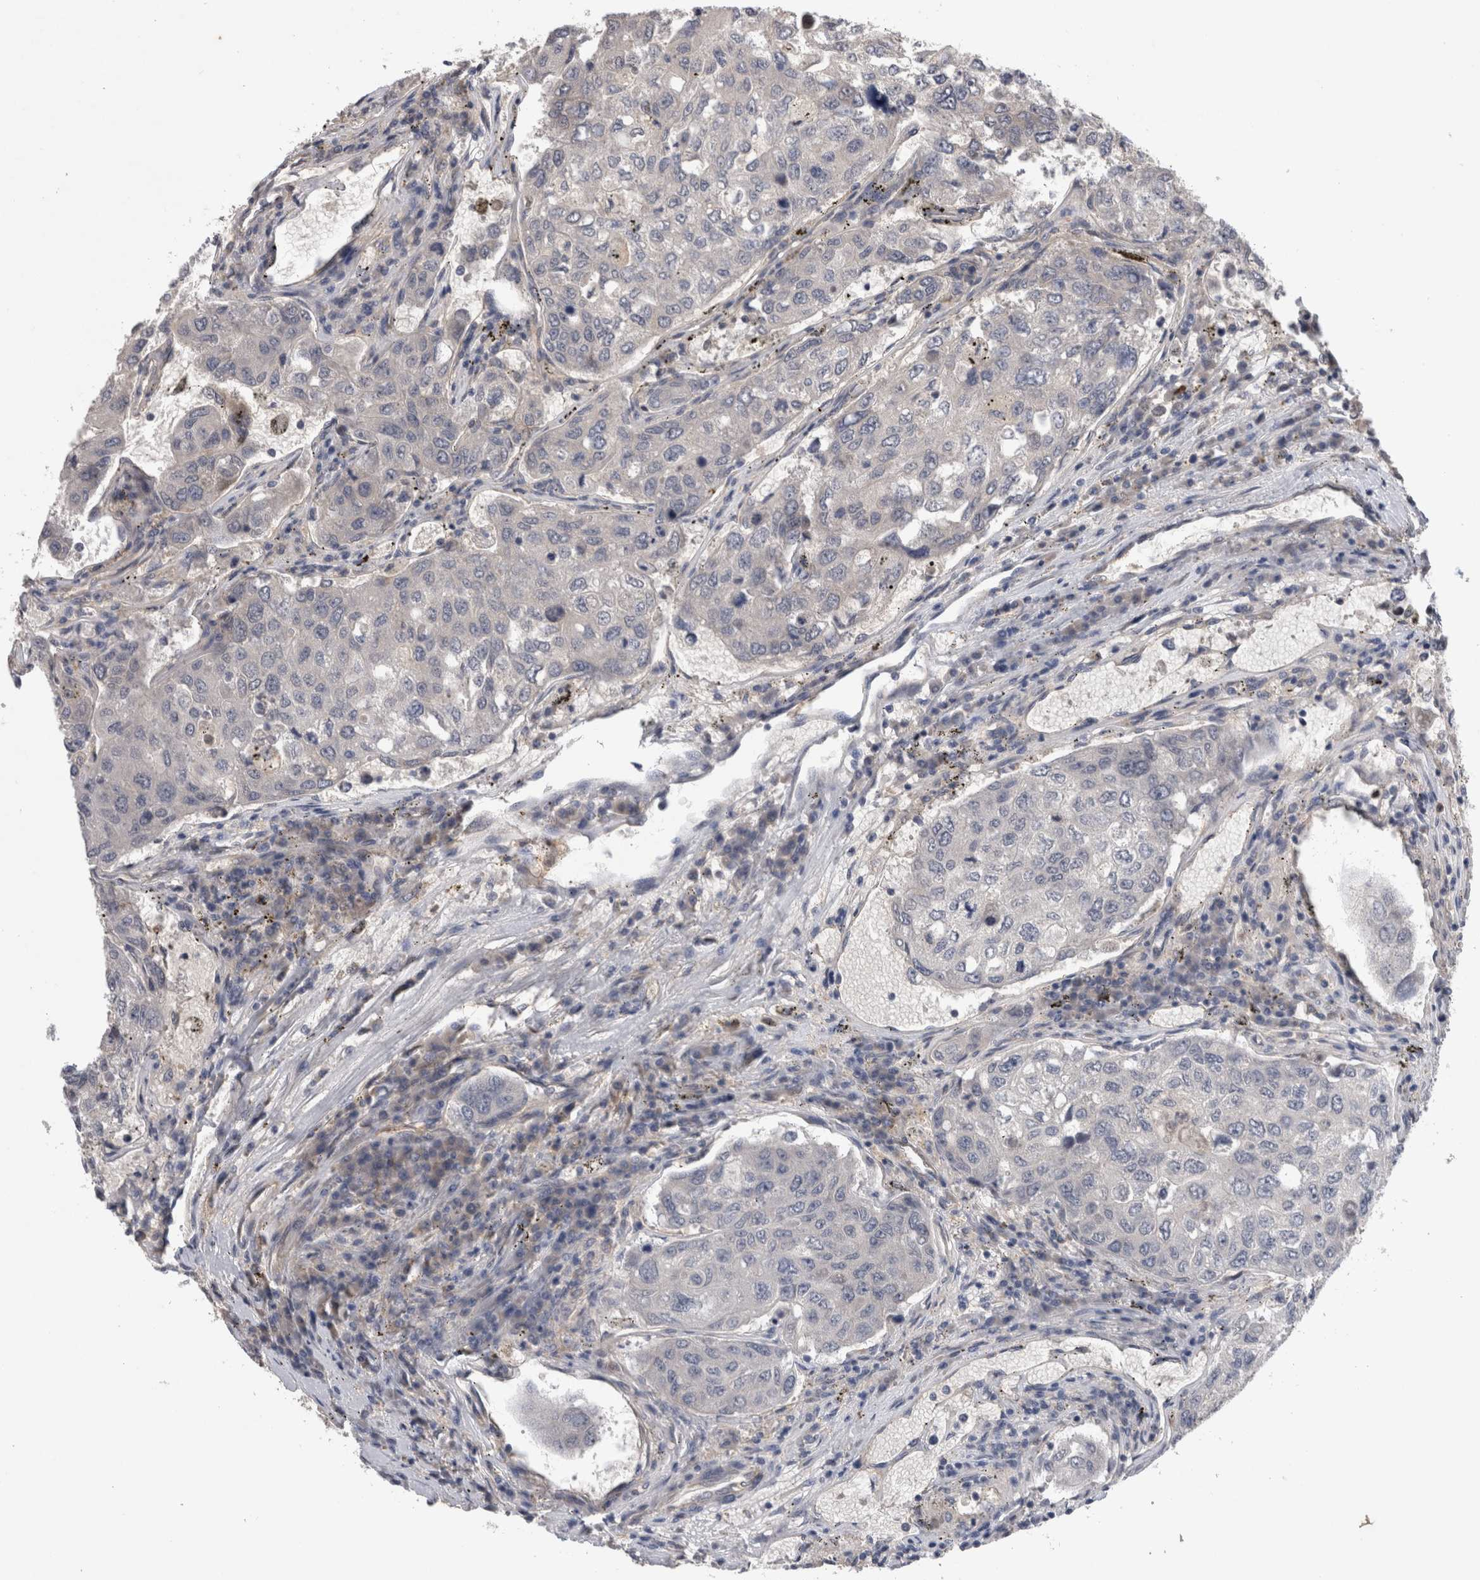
{"staining": {"intensity": "negative", "quantity": "none", "location": "none"}, "tissue": "urothelial cancer", "cell_type": "Tumor cells", "image_type": "cancer", "snomed": [{"axis": "morphology", "description": "Urothelial carcinoma, High grade"}, {"axis": "topography", "description": "Lymph node"}, {"axis": "topography", "description": "Urinary bladder"}], "caption": "An immunohistochemistry (IHC) histopathology image of urothelial carcinoma (high-grade) is shown. There is no staining in tumor cells of urothelial carcinoma (high-grade). (DAB immunohistochemistry with hematoxylin counter stain).", "gene": "ANKFY1", "patient": {"sex": "male", "age": 51}}